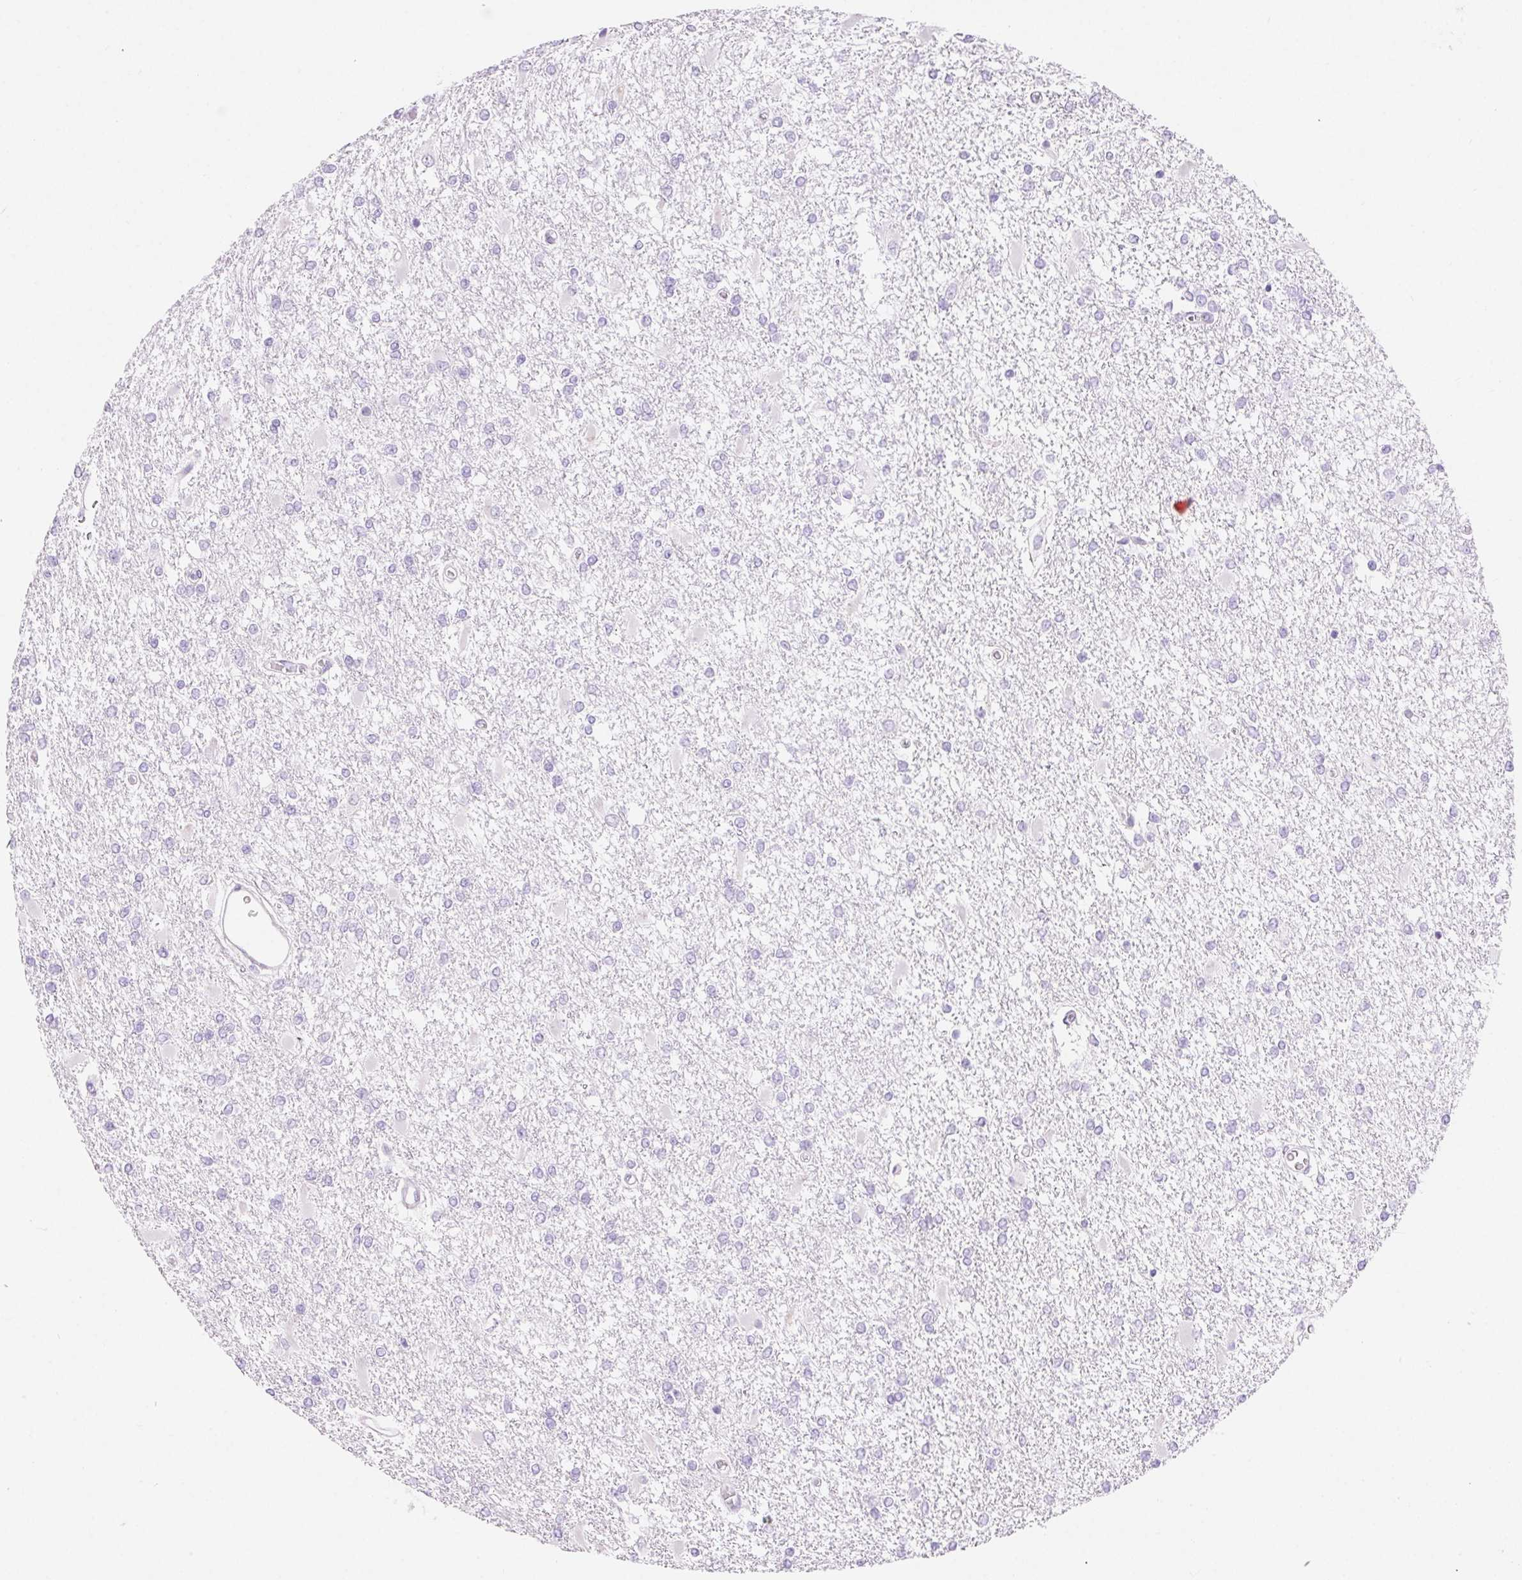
{"staining": {"intensity": "negative", "quantity": "none", "location": "none"}, "tissue": "glioma", "cell_type": "Tumor cells", "image_type": "cancer", "snomed": [{"axis": "morphology", "description": "Glioma, malignant, High grade"}, {"axis": "topography", "description": "Cerebral cortex"}], "caption": "Immunohistochemistry (IHC) micrograph of neoplastic tissue: human high-grade glioma (malignant) stained with DAB shows no significant protein positivity in tumor cells.", "gene": "CLDN16", "patient": {"sex": "male", "age": 79}}